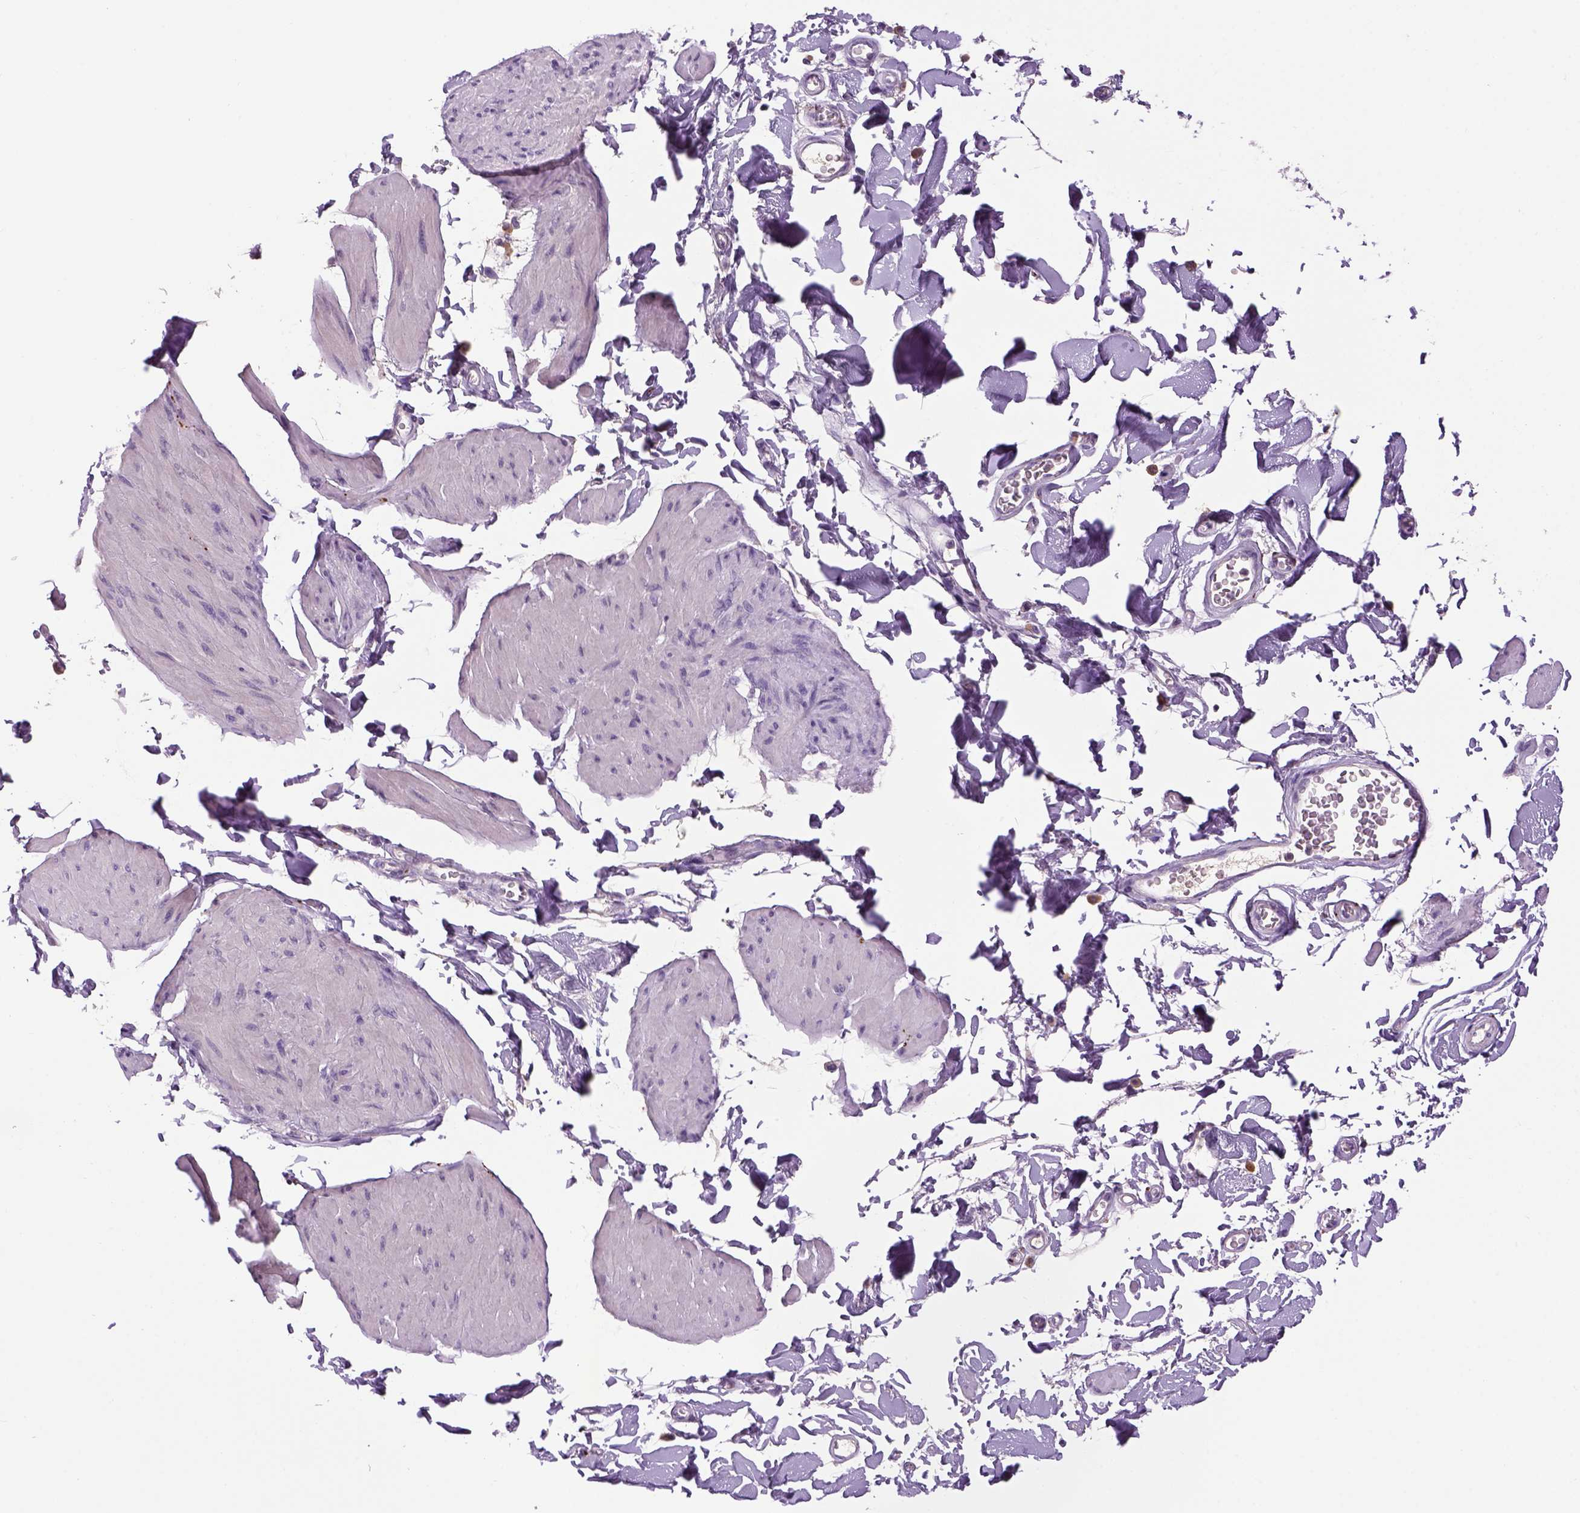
{"staining": {"intensity": "negative", "quantity": "none", "location": "none"}, "tissue": "smooth muscle", "cell_type": "Smooth muscle cells", "image_type": "normal", "snomed": [{"axis": "morphology", "description": "Normal tissue, NOS"}, {"axis": "topography", "description": "Adipose tissue"}, {"axis": "topography", "description": "Smooth muscle"}, {"axis": "topography", "description": "Peripheral nerve tissue"}], "caption": "The immunohistochemistry photomicrograph has no significant expression in smooth muscle cells of smooth muscle. Nuclei are stained in blue.", "gene": "DBH", "patient": {"sex": "male", "age": 83}}